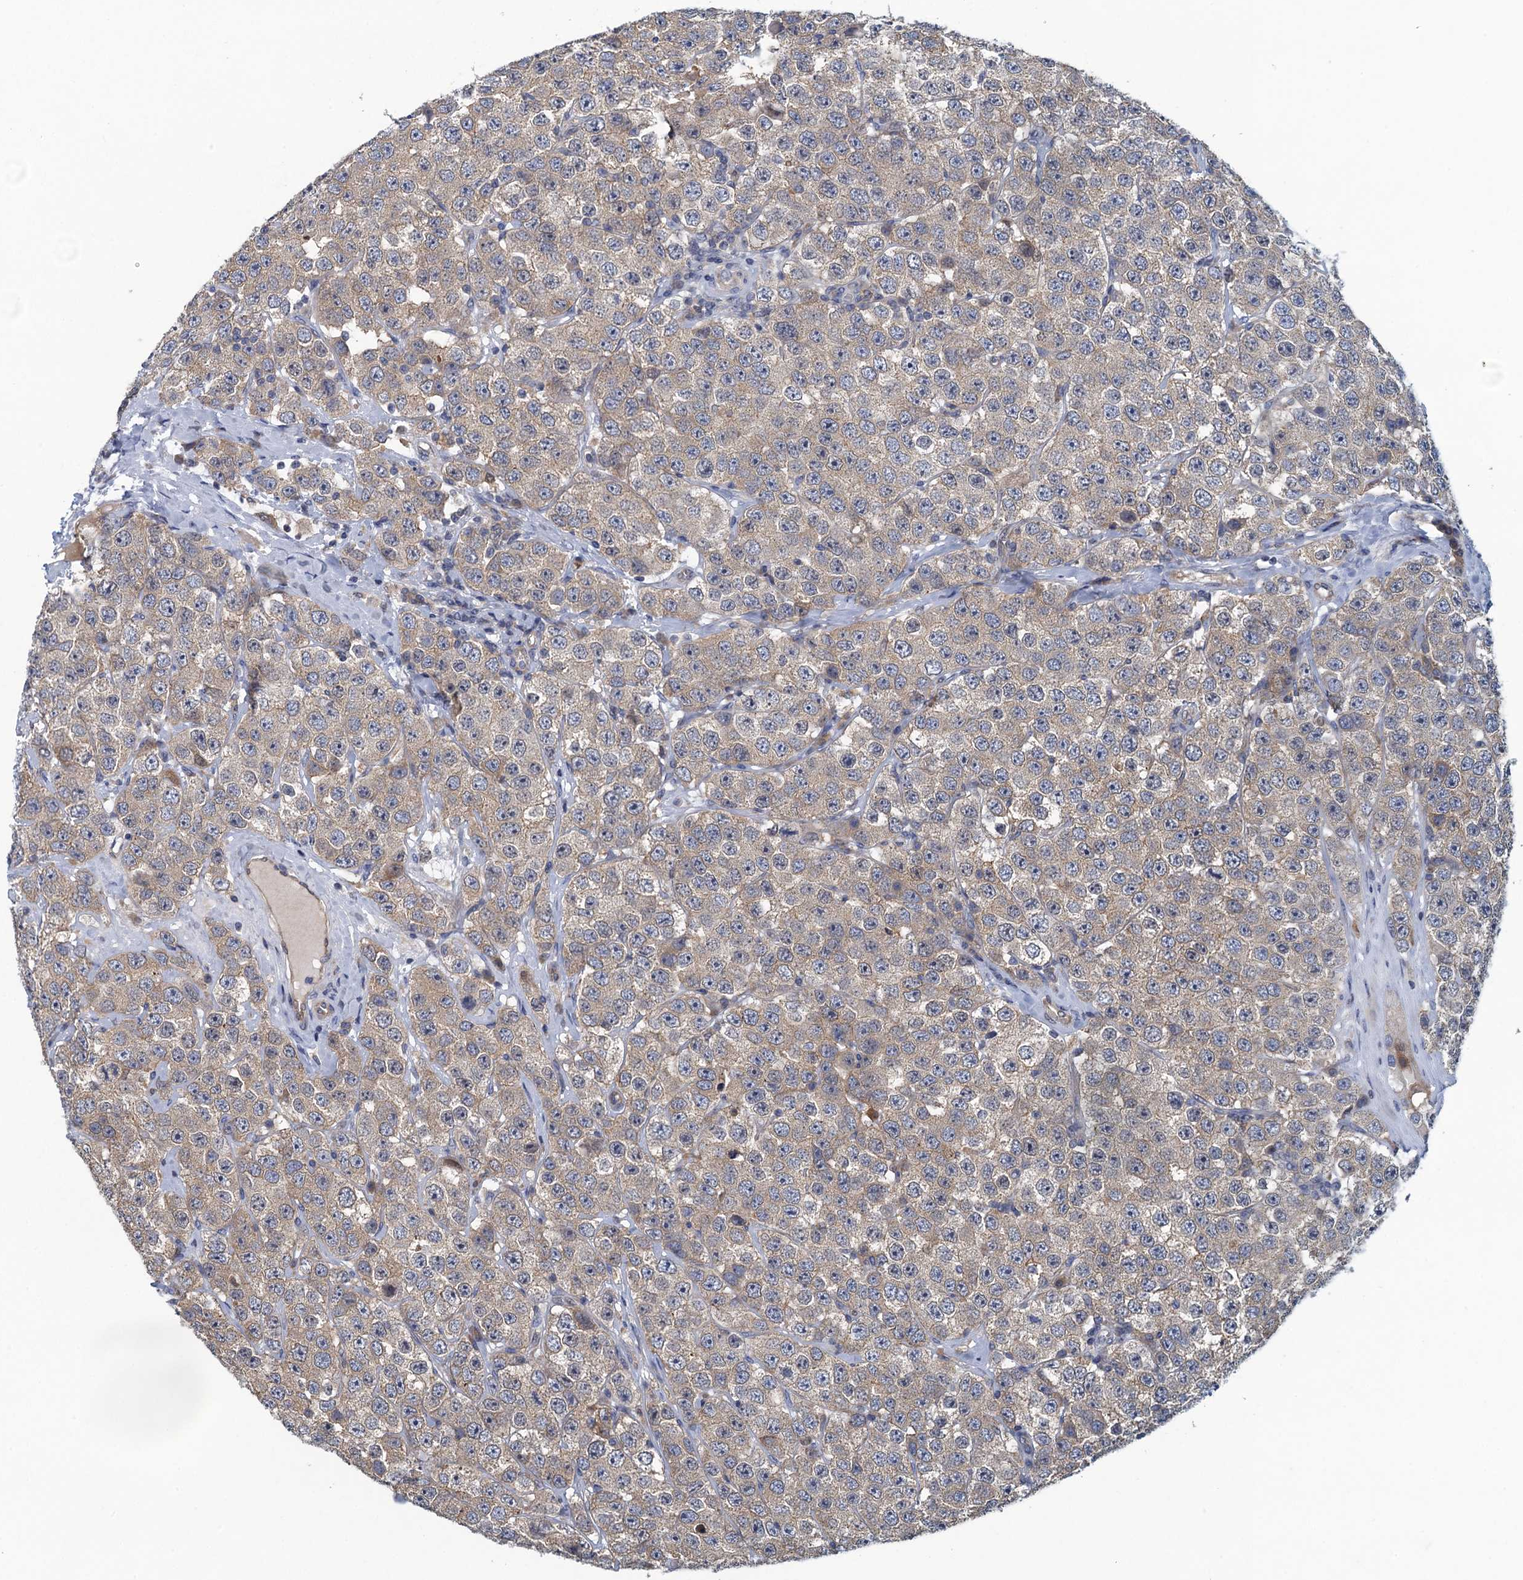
{"staining": {"intensity": "weak", "quantity": ">75%", "location": "cytoplasmic/membranous"}, "tissue": "testis cancer", "cell_type": "Tumor cells", "image_type": "cancer", "snomed": [{"axis": "morphology", "description": "Seminoma, NOS"}, {"axis": "topography", "description": "Testis"}], "caption": "About >75% of tumor cells in testis seminoma exhibit weak cytoplasmic/membranous protein expression as visualized by brown immunohistochemical staining.", "gene": "NCKAP1L", "patient": {"sex": "male", "age": 28}}